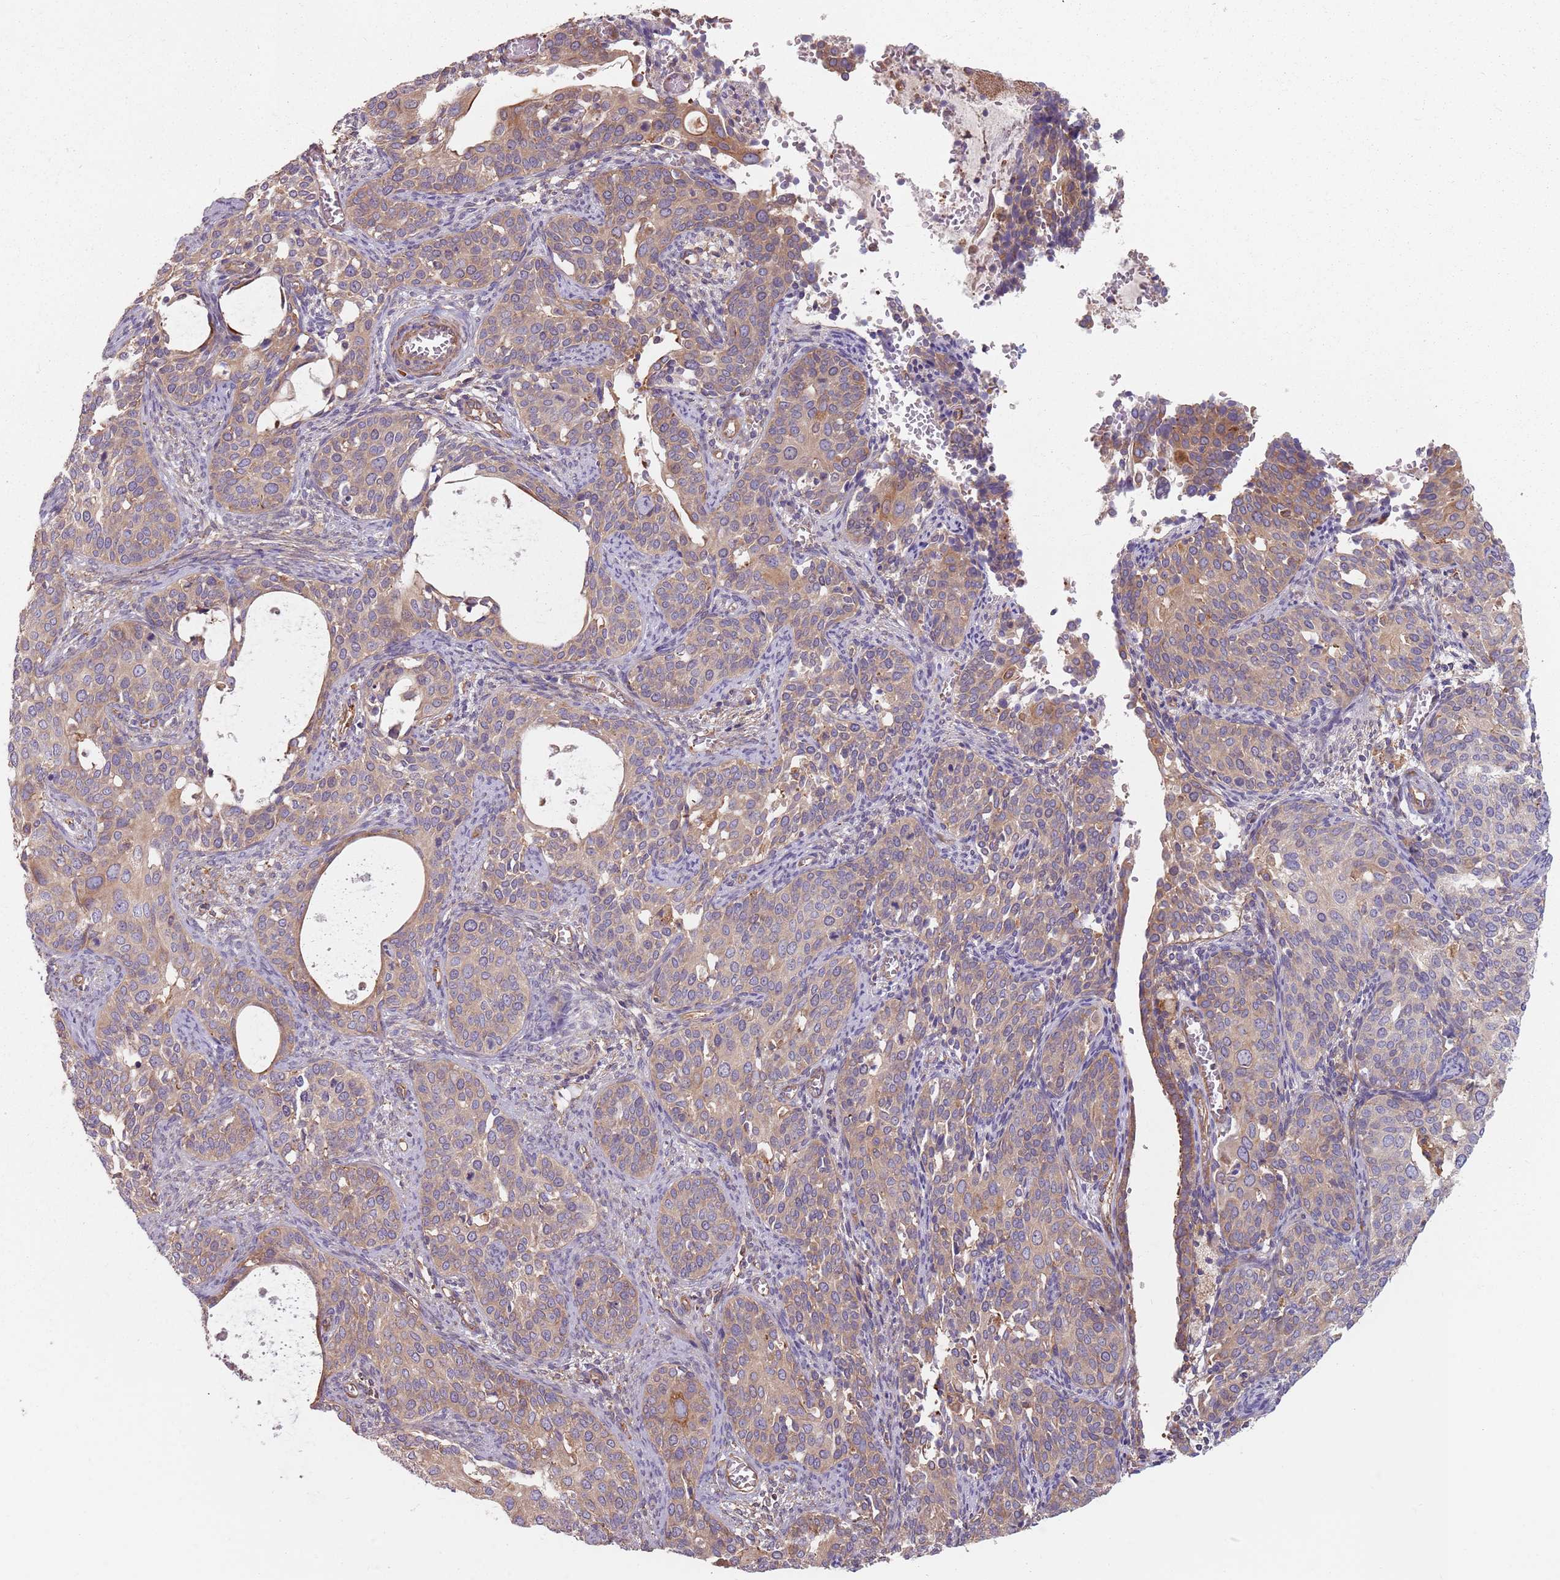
{"staining": {"intensity": "weak", "quantity": "25%-75%", "location": "cytoplasmic/membranous"}, "tissue": "cervical cancer", "cell_type": "Tumor cells", "image_type": "cancer", "snomed": [{"axis": "morphology", "description": "Squamous cell carcinoma, NOS"}, {"axis": "topography", "description": "Cervix"}], "caption": "Cervical cancer tissue reveals weak cytoplasmic/membranous positivity in approximately 25%-75% of tumor cells", "gene": "SPDL1", "patient": {"sex": "female", "age": 44}}